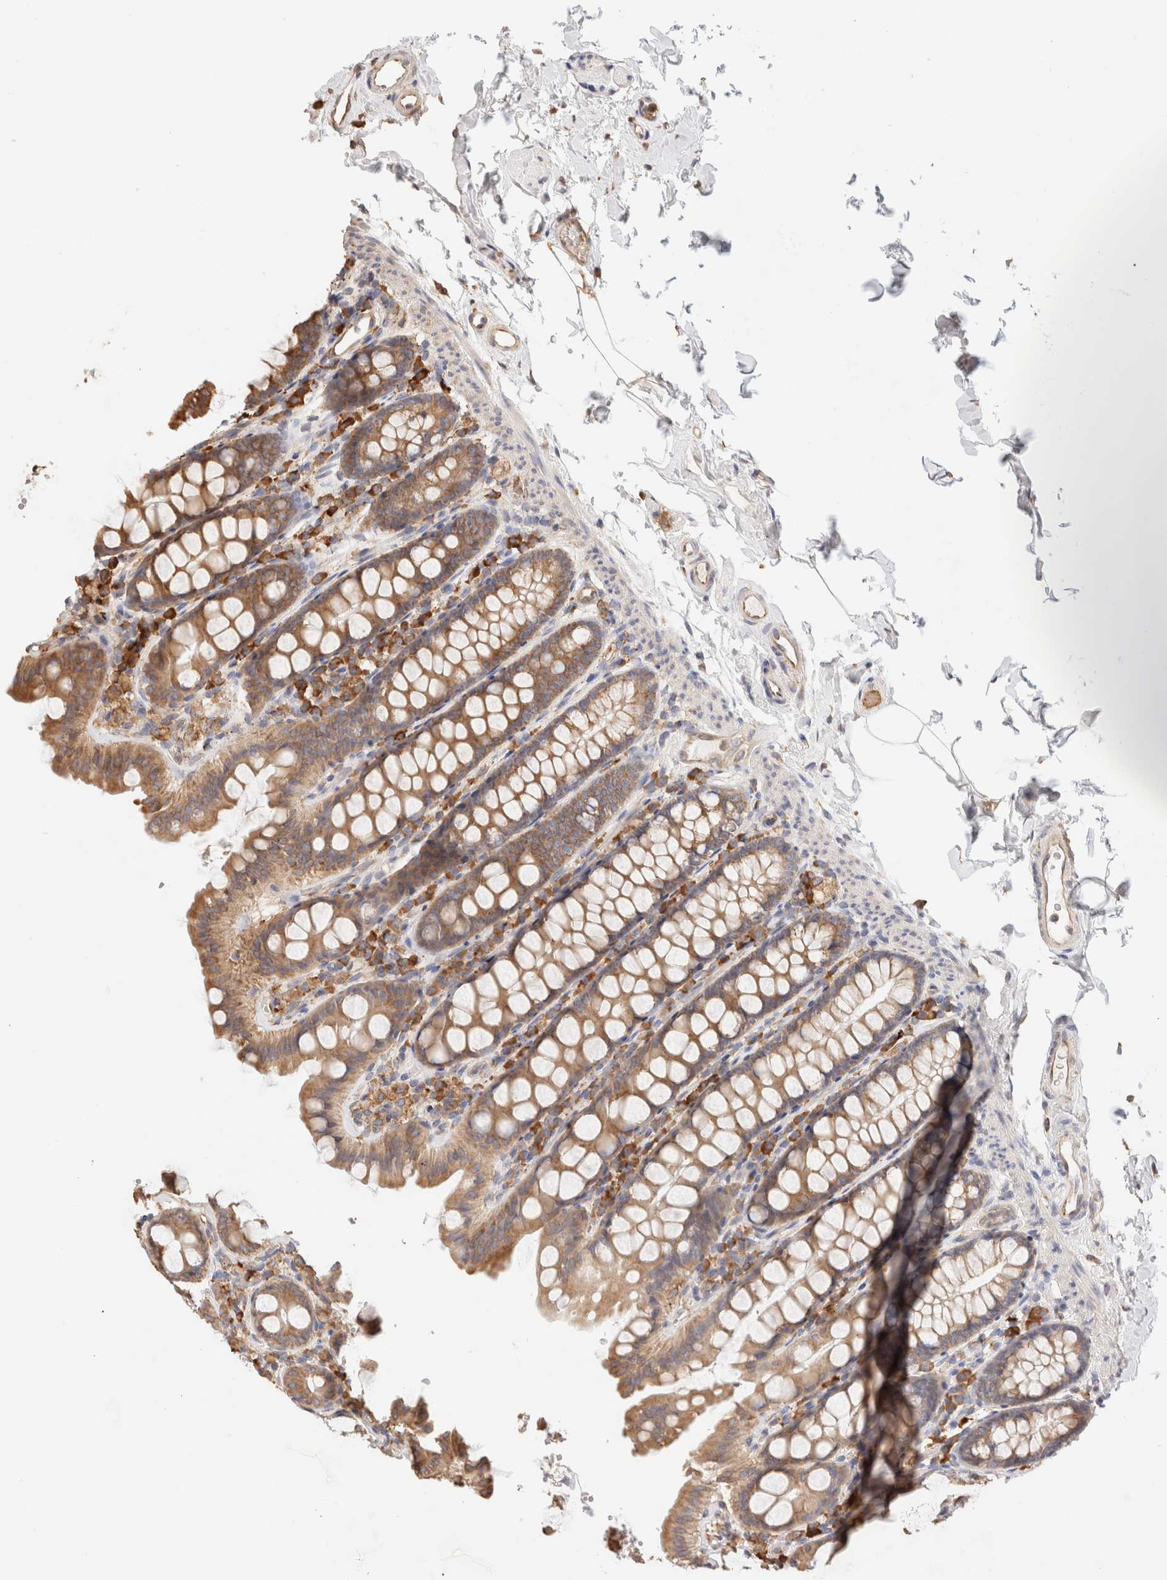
{"staining": {"intensity": "moderate", "quantity": ">75%", "location": "cytoplasmic/membranous"}, "tissue": "colon", "cell_type": "Endothelial cells", "image_type": "normal", "snomed": [{"axis": "morphology", "description": "Normal tissue, NOS"}, {"axis": "topography", "description": "Colon"}, {"axis": "topography", "description": "Peripheral nerve tissue"}], "caption": "Colon stained with DAB immunohistochemistry displays medium levels of moderate cytoplasmic/membranous staining in about >75% of endothelial cells.", "gene": "FER", "patient": {"sex": "female", "age": 61}}